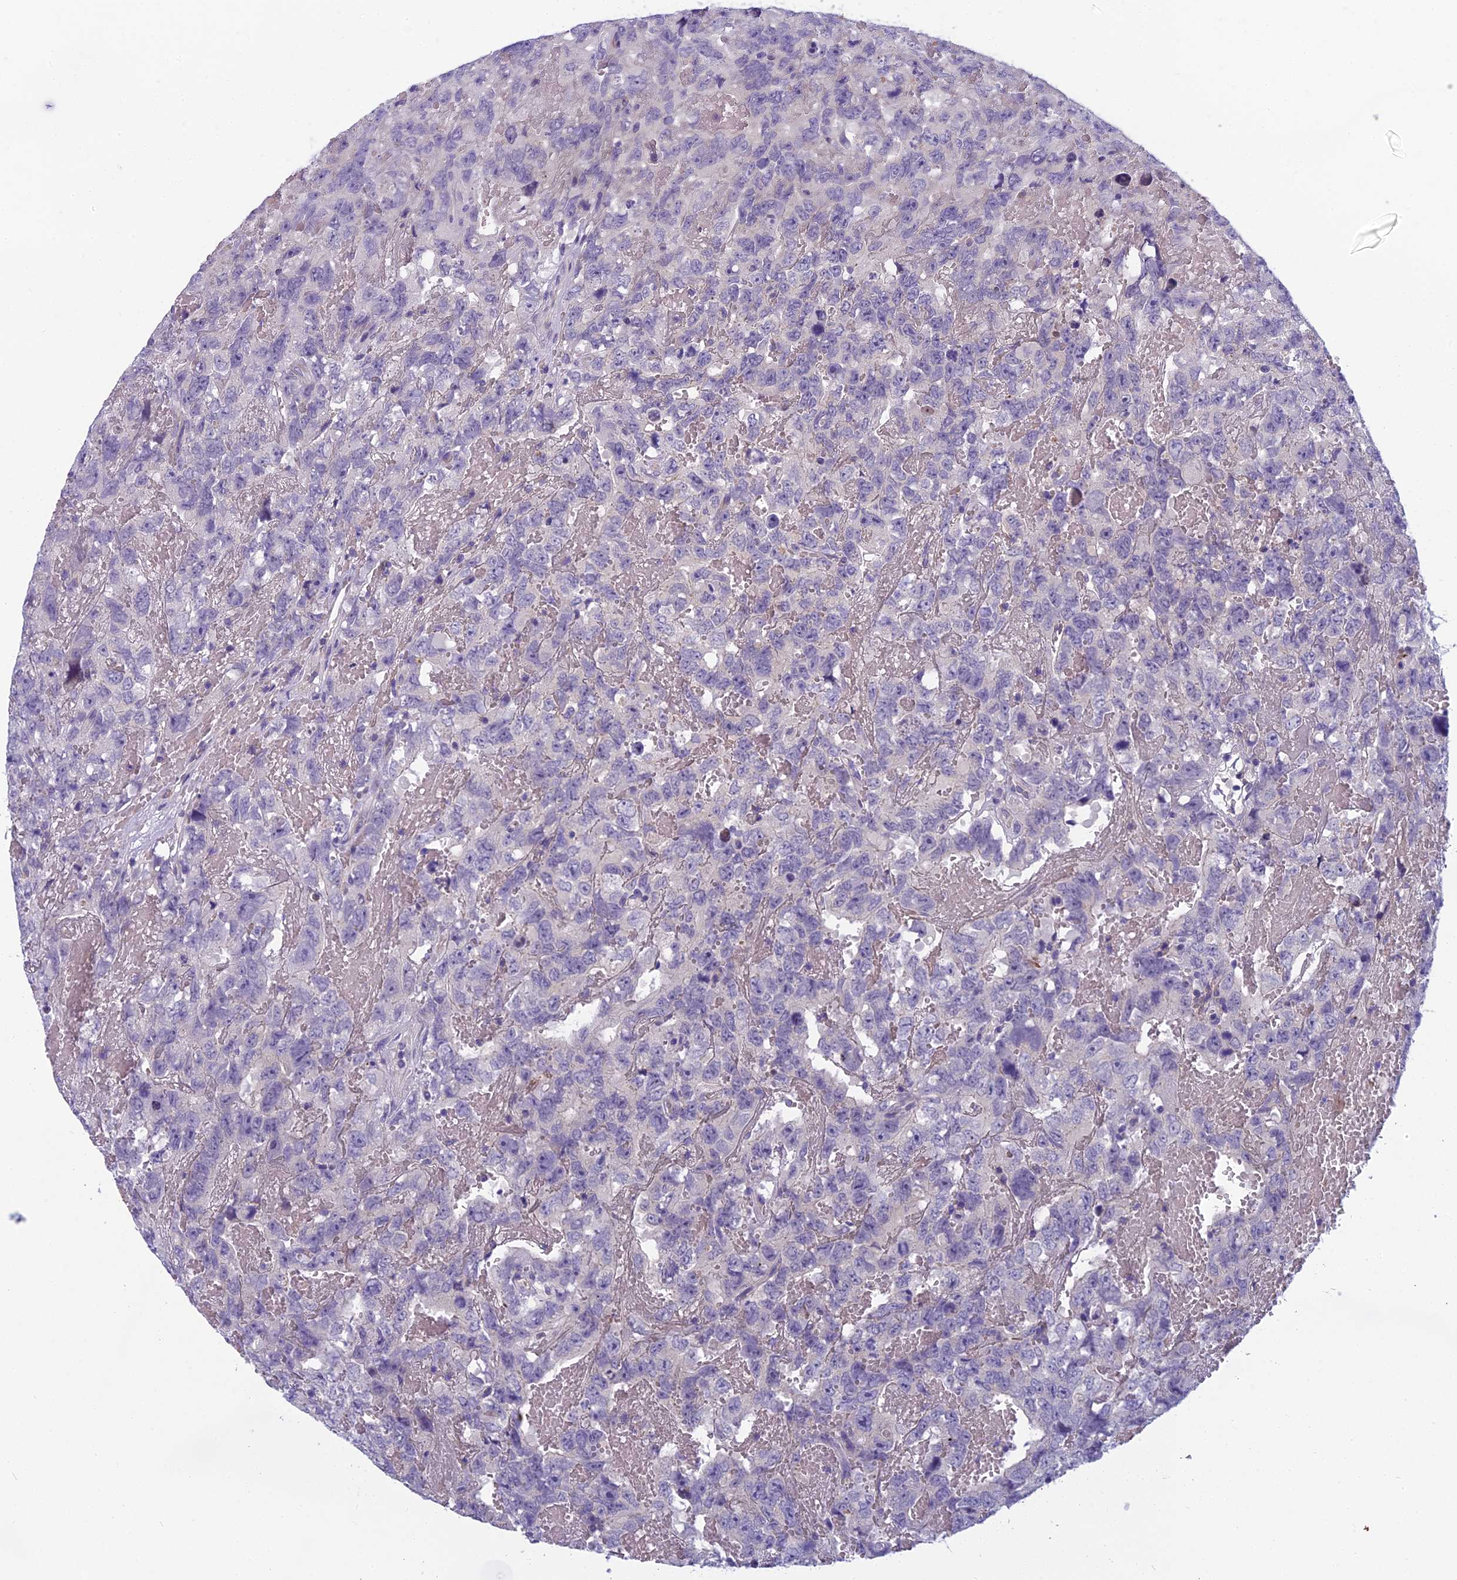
{"staining": {"intensity": "negative", "quantity": "none", "location": "none"}, "tissue": "testis cancer", "cell_type": "Tumor cells", "image_type": "cancer", "snomed": [{"axis": "morphology", "description": "Carcinoma, Embryonal, NOS"}, {"axis": "topography", "description": "Testis"}], "caption": "Testis embryonal carcinoma stained for a protein using immunohistochemistry displays no positivity tumor cells.", "gene": "RBM41", "patient": {"sex": "male", "age": 45}}